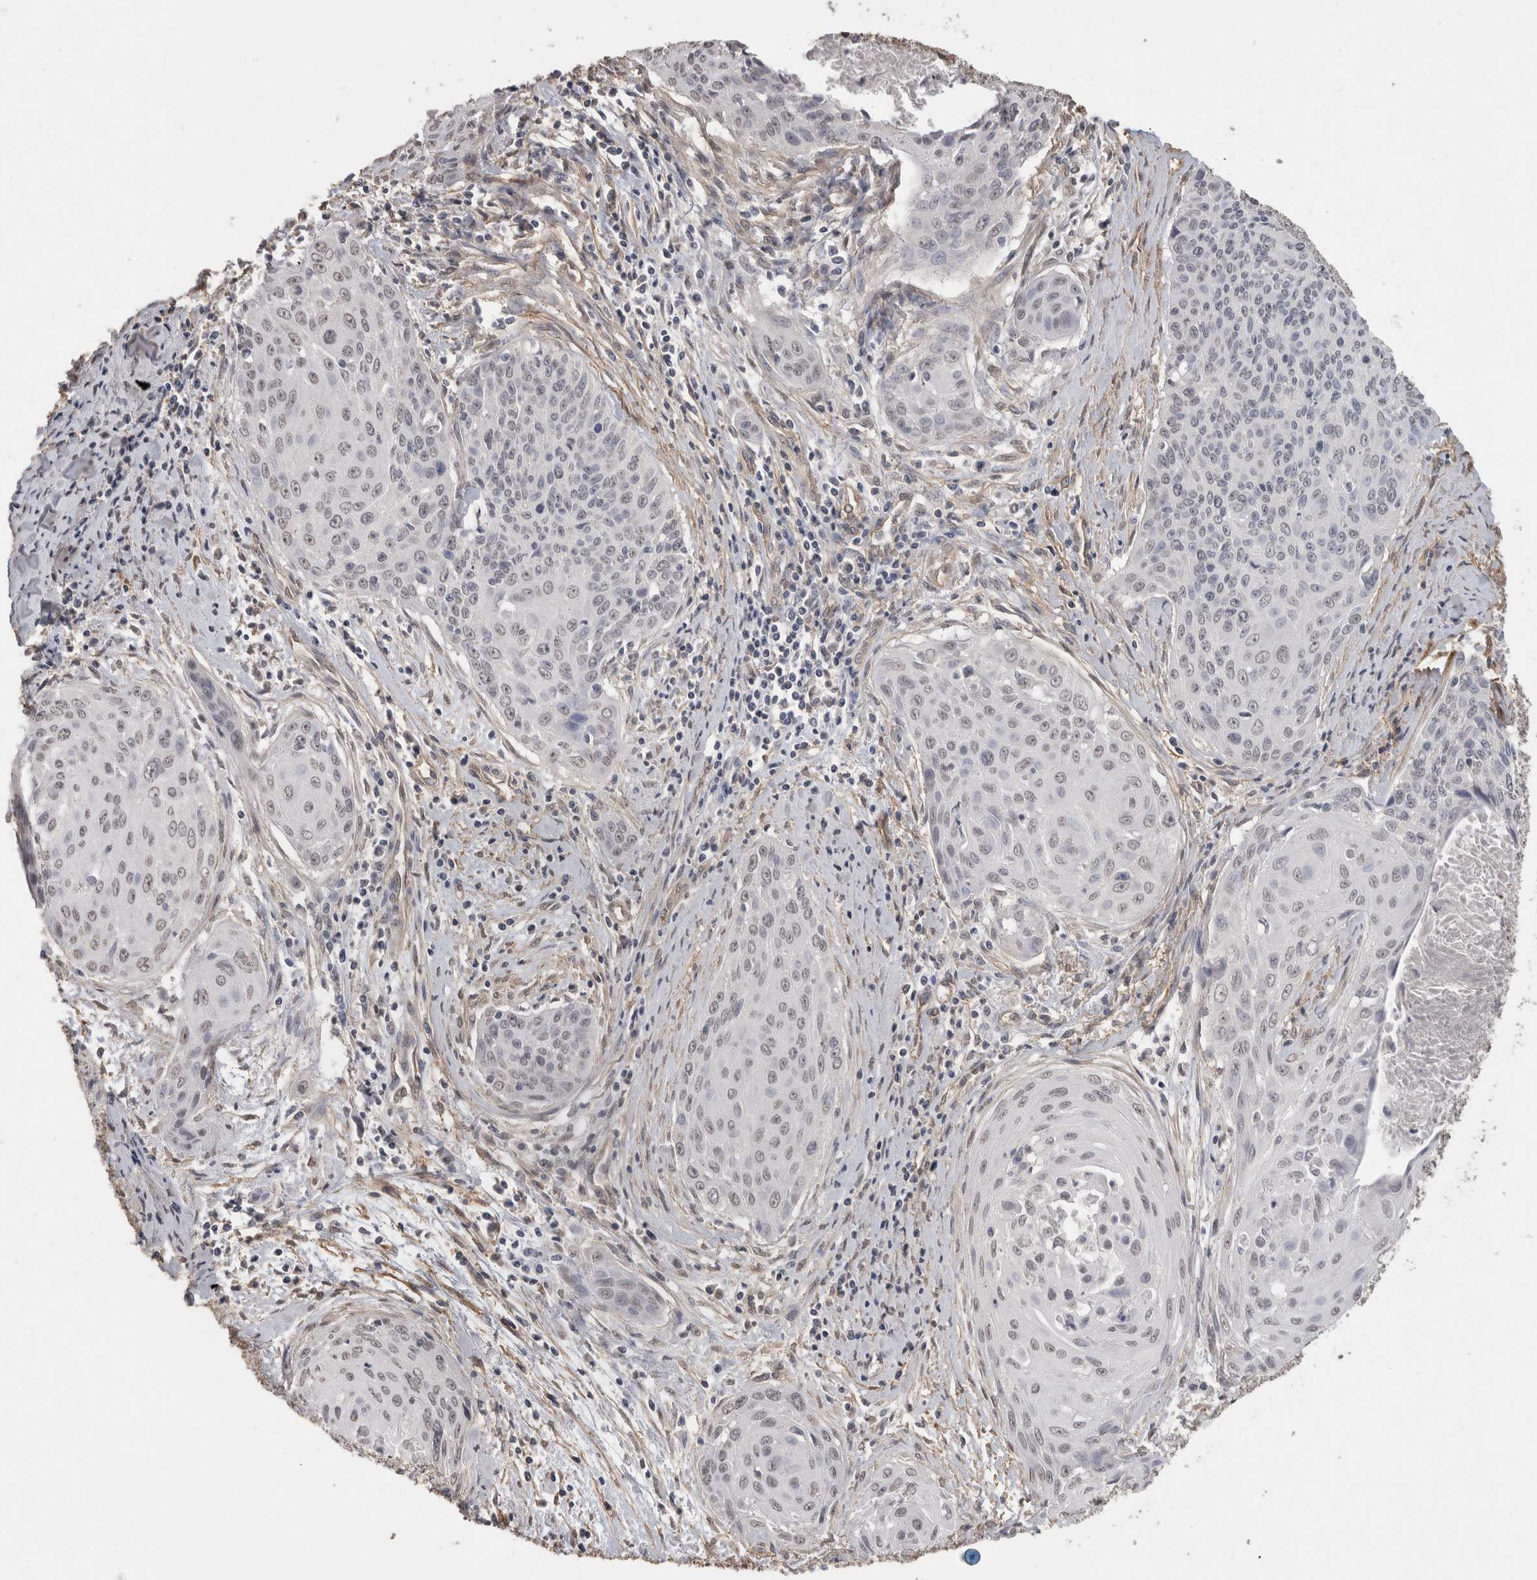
{"staining": {"intensity": "weak", "quantity": "<25%", "location": "nuclear"}, "tissue": "cervical cancer", "cell_type": "Tumor cells", "image_type": "cancer", "snomed": [{"axis": "morphology", "description": "Squamous cell carcinoma, NOS"}, {"axis": "topography", "description": "Cervix"}], "caption": "The IHC image has no significant staining in tumor cells of squamous cell carcinoma (cervical) tissue.", "gene": "RECK", "patient": {"sex": "female", "age": 55}}